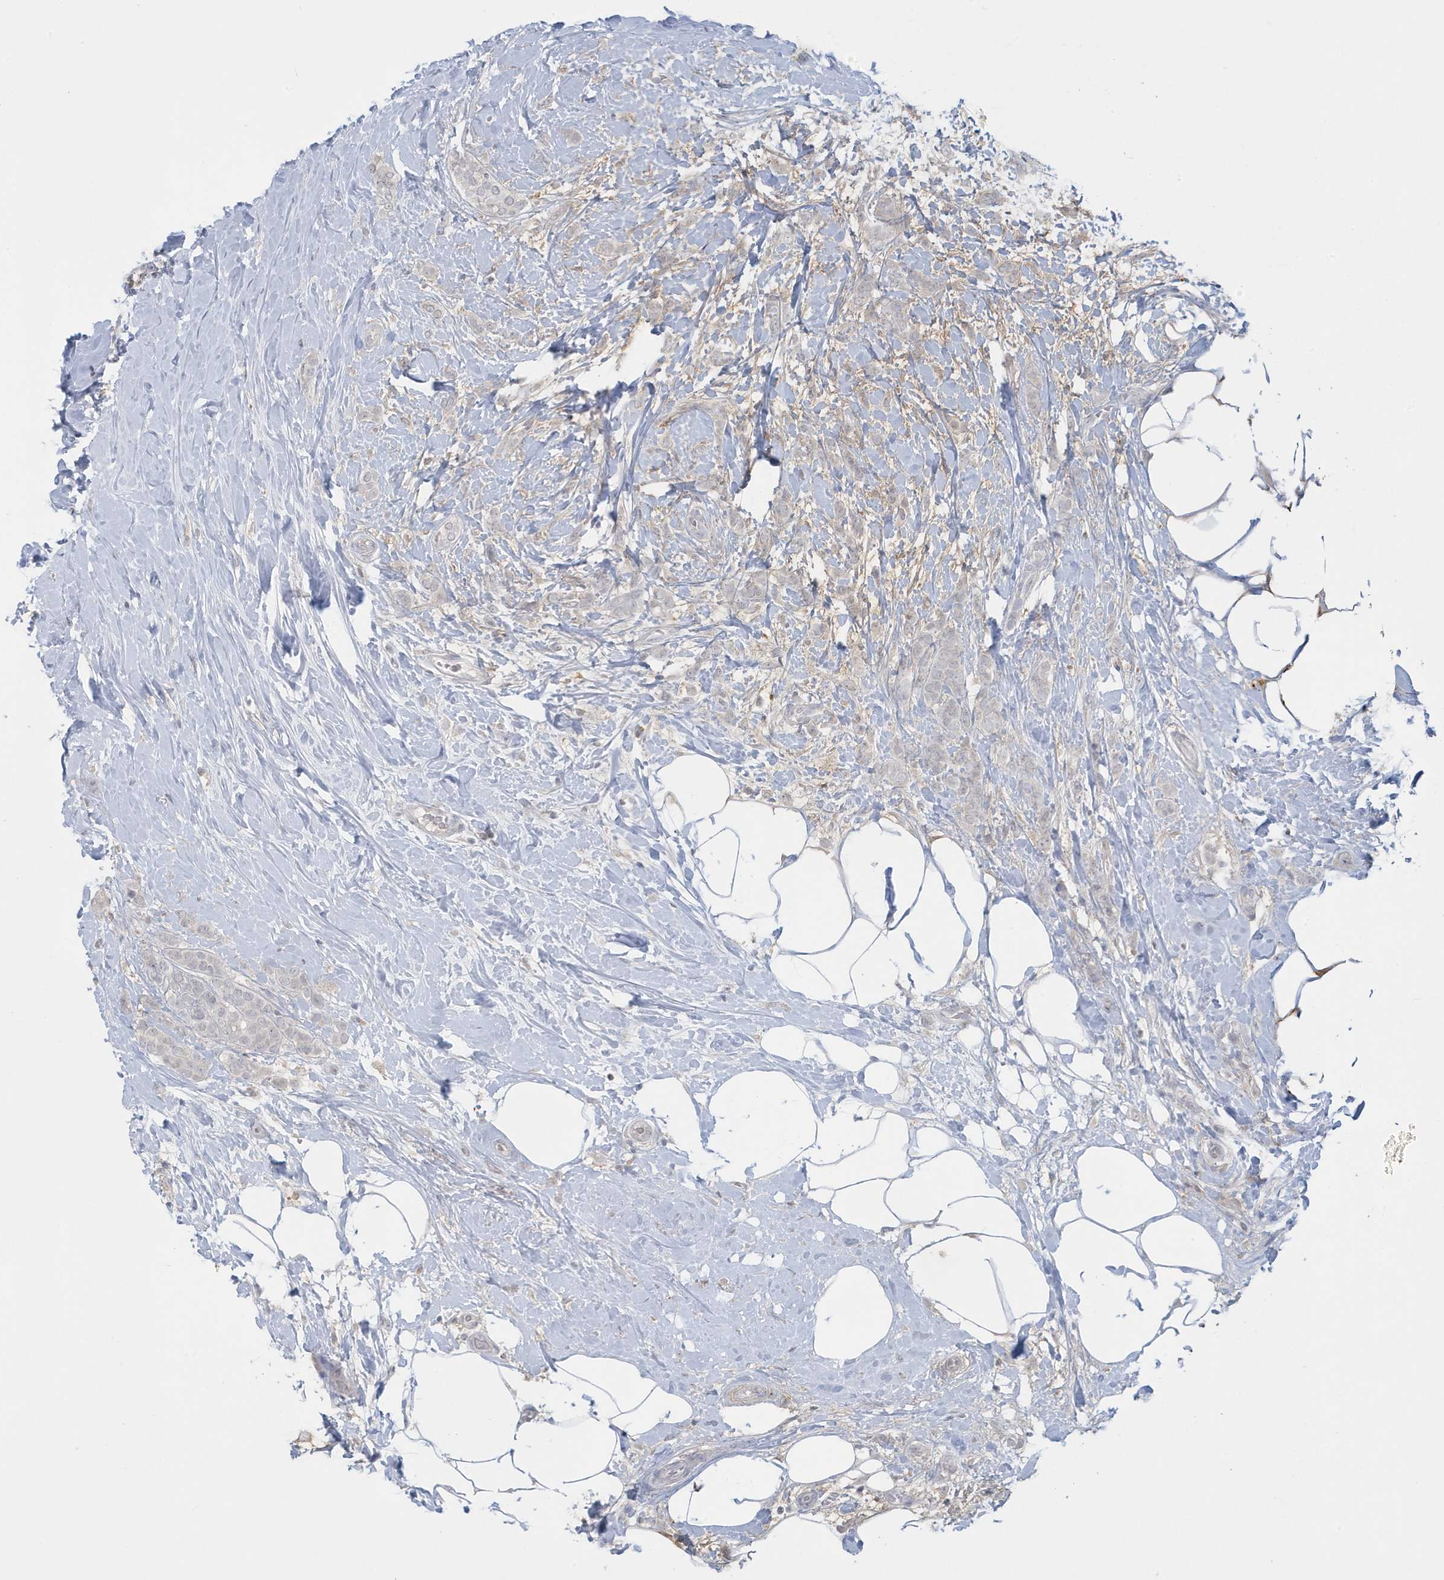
{"staining": {"intensity": "negative", "quantity": "none", "location": "none"}, "tissue": "breast cancer", "cell_type": "Tumor cells", "image_type": "cancer", "snomed": [{"axis": "morphology", "description": "Lobular carcinoma, in situ"}, {"axis": "morphology", "description": "Lobular carcinoma"}, {"axis": "topography", "description": "Breast"}], "caption": "There is no significant positivity in tumor cells of lobular carcinoma in situ (breast). (Brightfield microscopy of DAB IHC at high magnification).", "gene": "HERC6", "patient": {"sex": "female", "age": 41}}